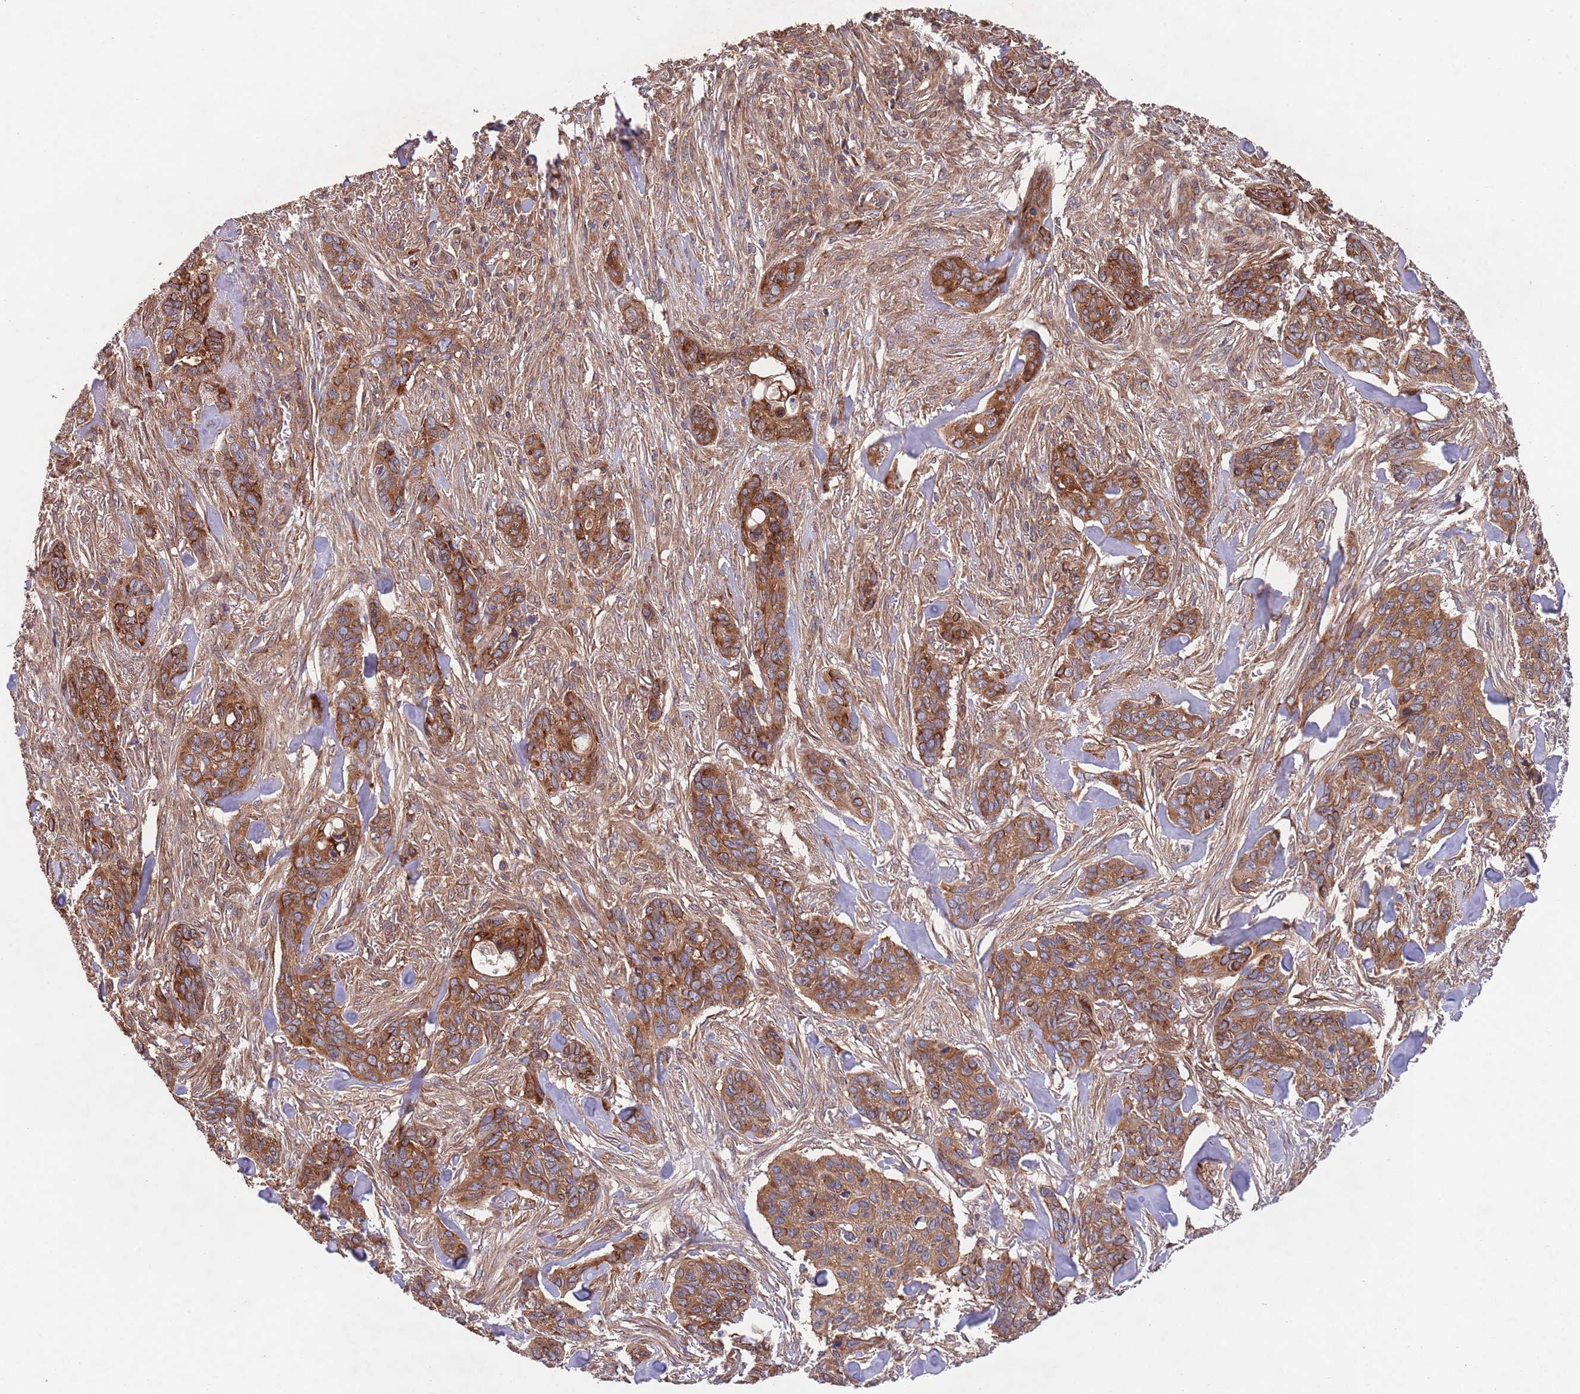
{"staining": {"intensity": "strong", "quantity": ">75%", "location": "cytoplasmic/membranous"}, "tissue": "skin cancer", "cell_type": "Tumor cells", "image_type": "cancer", "snomed": [{"axis": "morphology", "description": "Basal cell carcinoma"}, {"axis": "topography", "description": "Skin"}], "caption": "Strong cytoplasmic/membranous protein expression is identified in approximately >75% of tumor cells in skin cancer (basal cell carcinoma).", "gene": "RNF19B", "patient": {"sex": "male", "age": 86}}